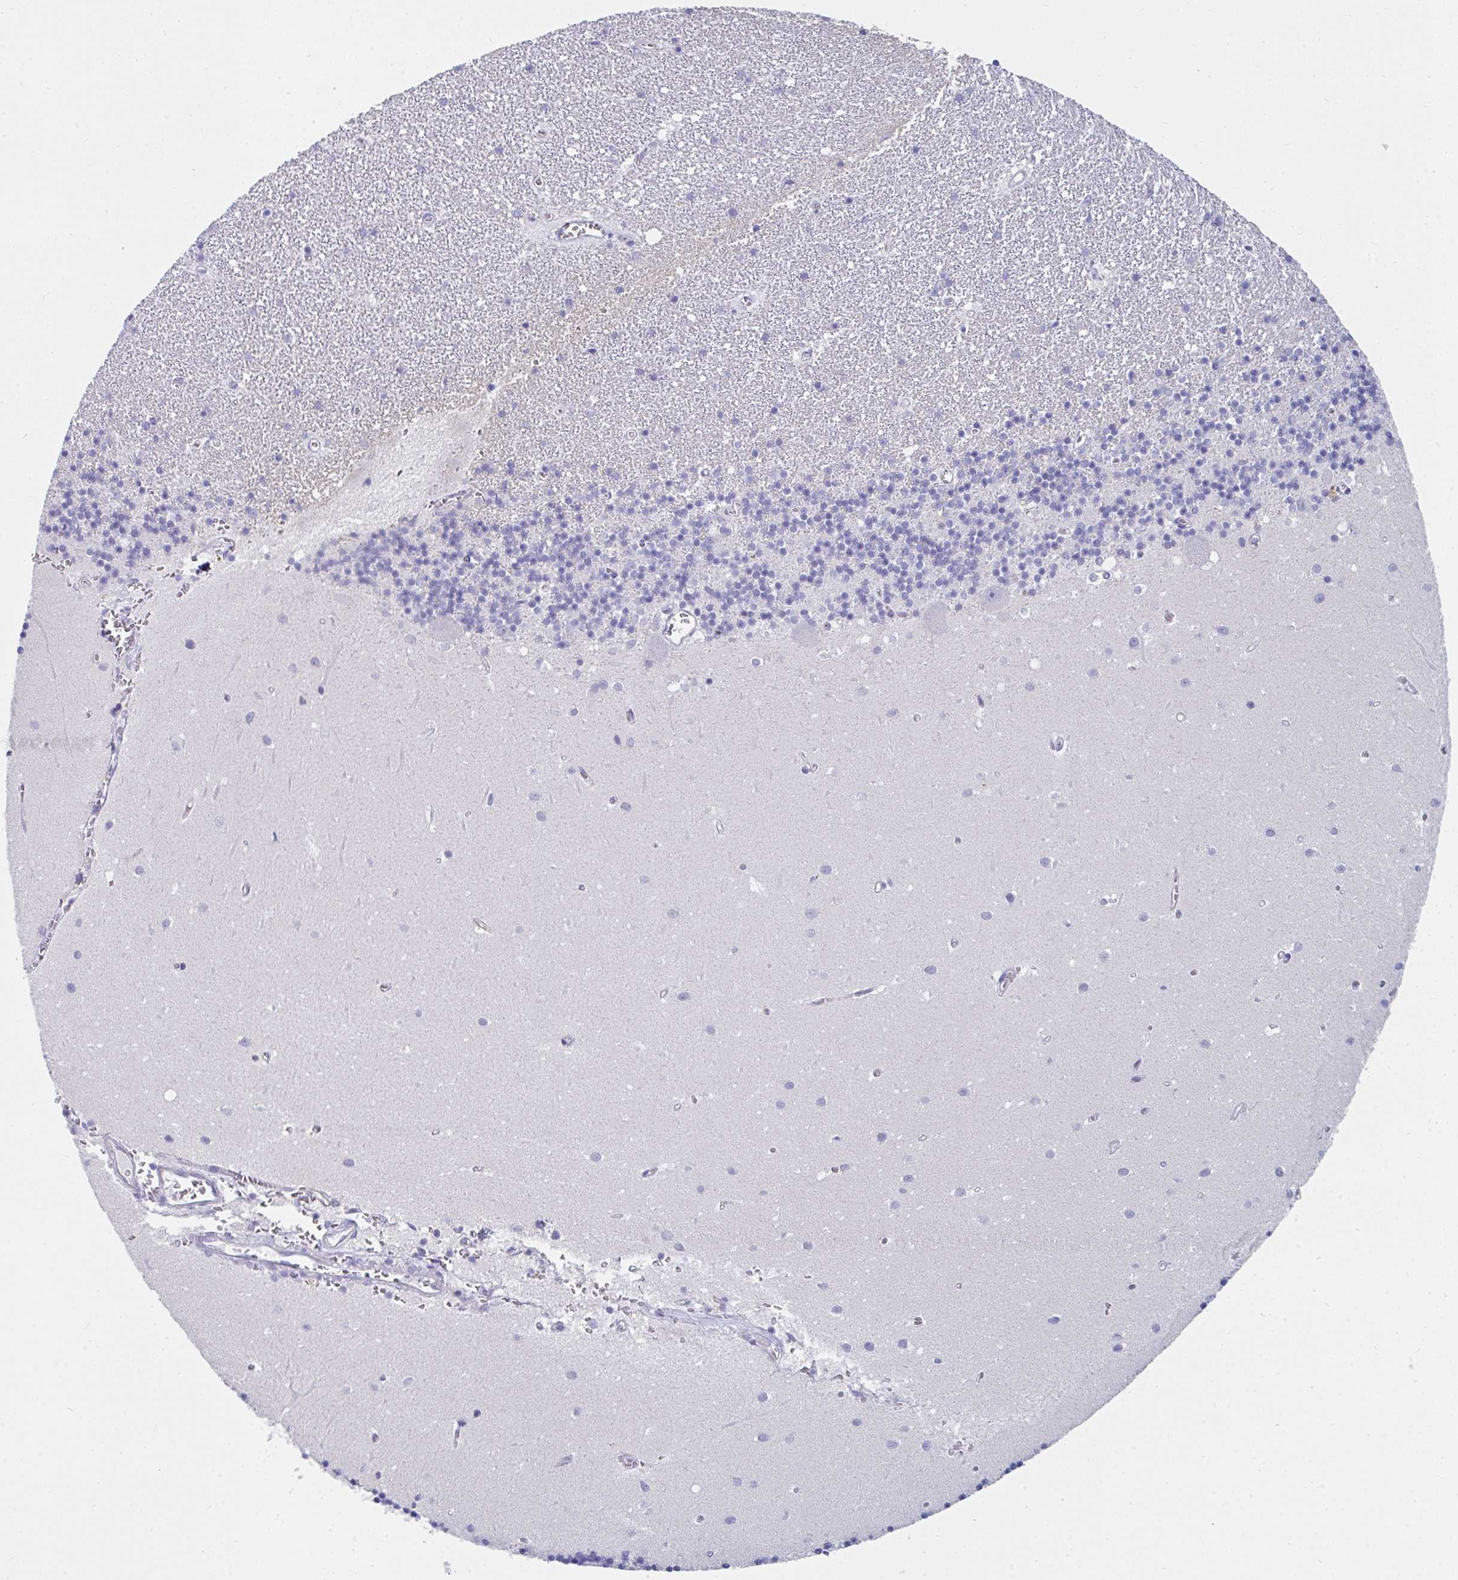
{"staining": {"intensity": "negative", "quantity": "none", "location": "none"}, "tissue": "cerebellum", "cell_type": "Cells in granular layer", "image_type": "normal", "snomed": [{"axis": "morphology", "description": "Normal tissue, NOS"}, {"axis": "topography", "description": "Cerebellum"}], "caption": "Immunohistochemistry of normal cerebellum reveals no positivity in cells in granular layer.", "gene": "MGAM2", "patient": {"sex": "male", "age": 54}}